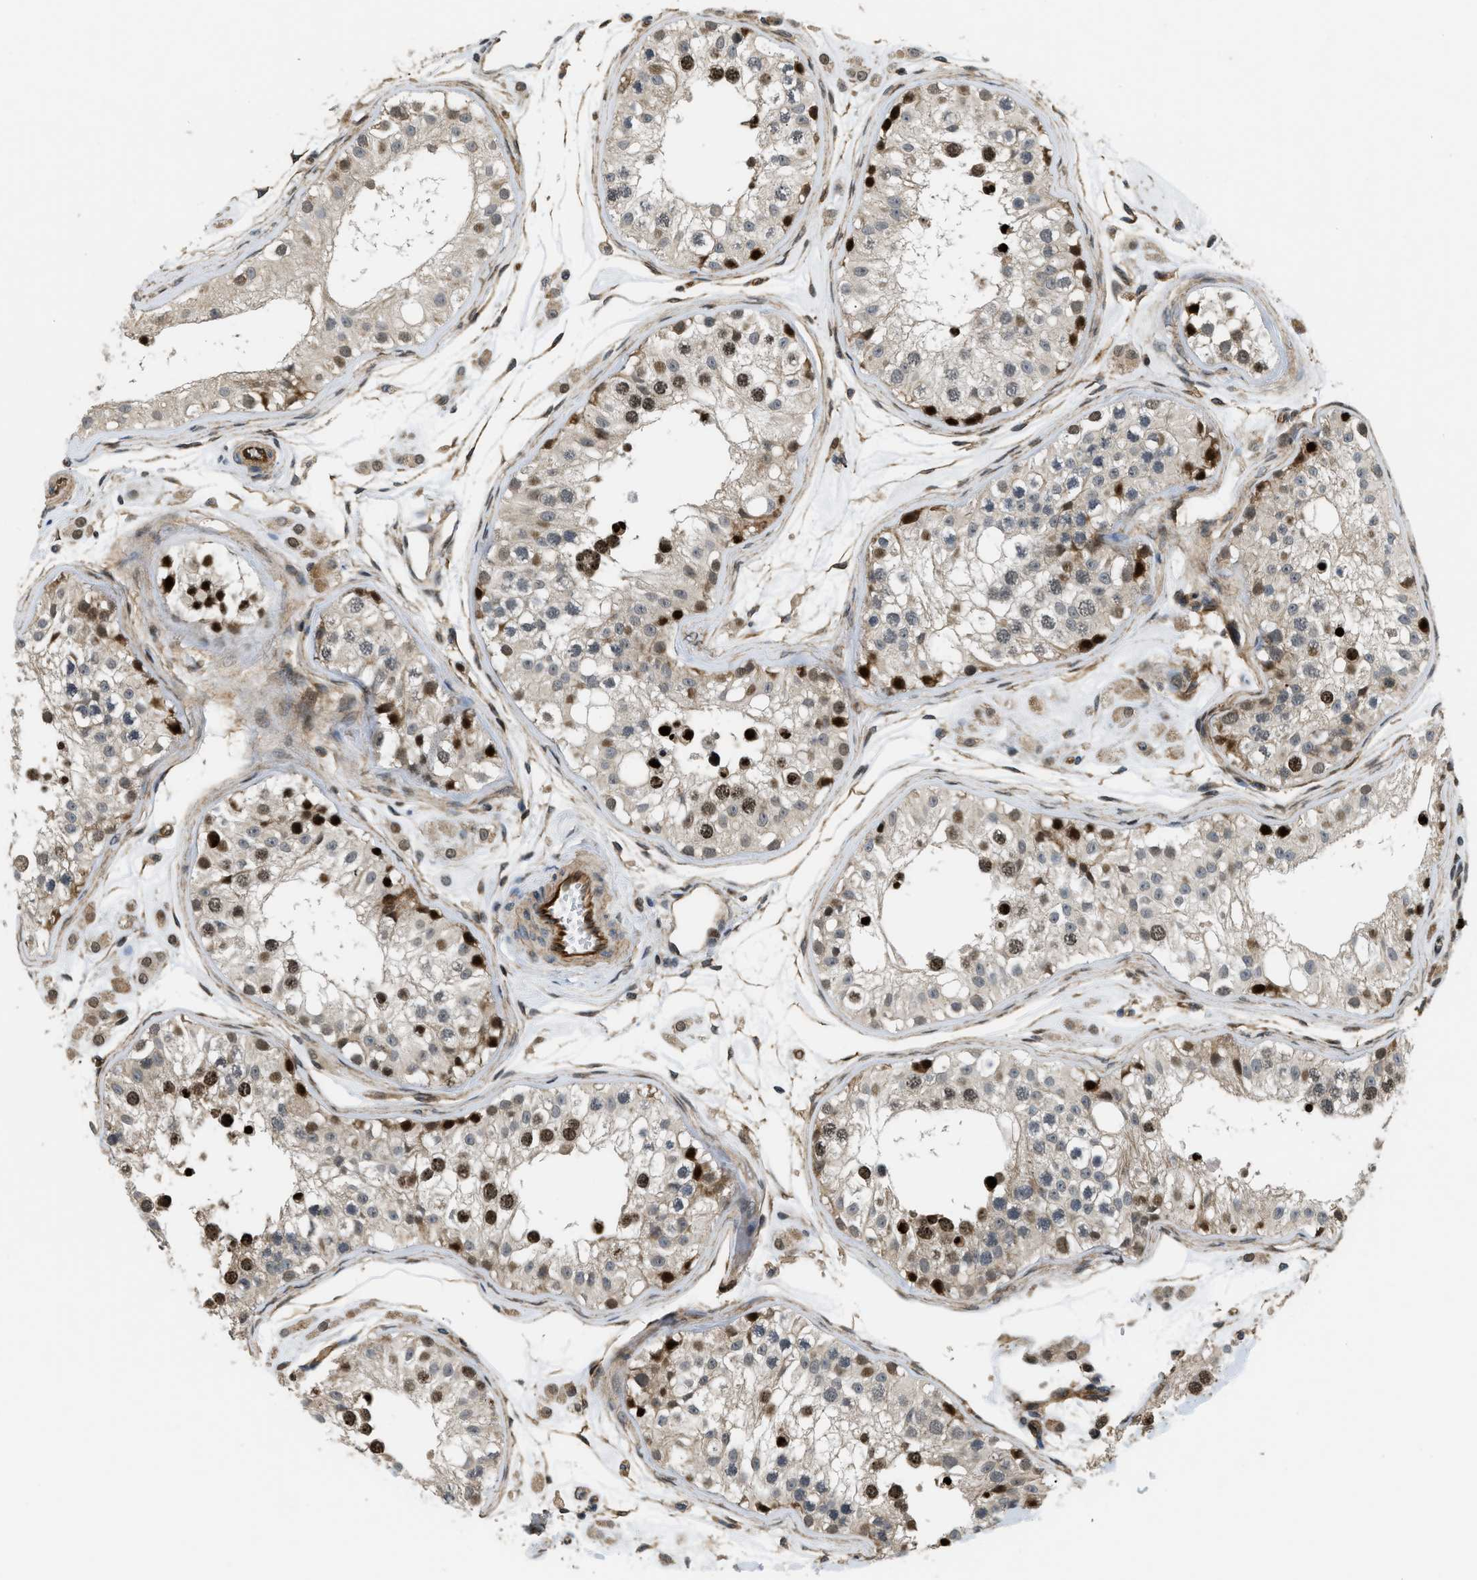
{"staining": {"intensity": "strong", "quantity": "25%-75%", "location": "nuclear"}, "tissue": "testis", "cell_type": "Cells in seminiferous ducts", "image_type": "normal", "snomed": [{"axis": "morphology", "description": "Normal tissue, NOS"}, {"axis": "morphology", "description": "Adenocarcinoma, metastatic, NOS"}, {"axis": "topography", "description": "Testis"}], "caption": "Immunohistochemical staining of unremarkable testis demonstrates high levels of strong nuclear positivity in approximately 25%-75% of cells in seminiferous ducts. Using DAB (3,3'-diaminobenzidine) (brown) and hematoxylin (blue) stains, captured at high magnification using brightfield microscopy.", "gene": "LTA4H", "patient": {"sex": "male", "age": 26}}